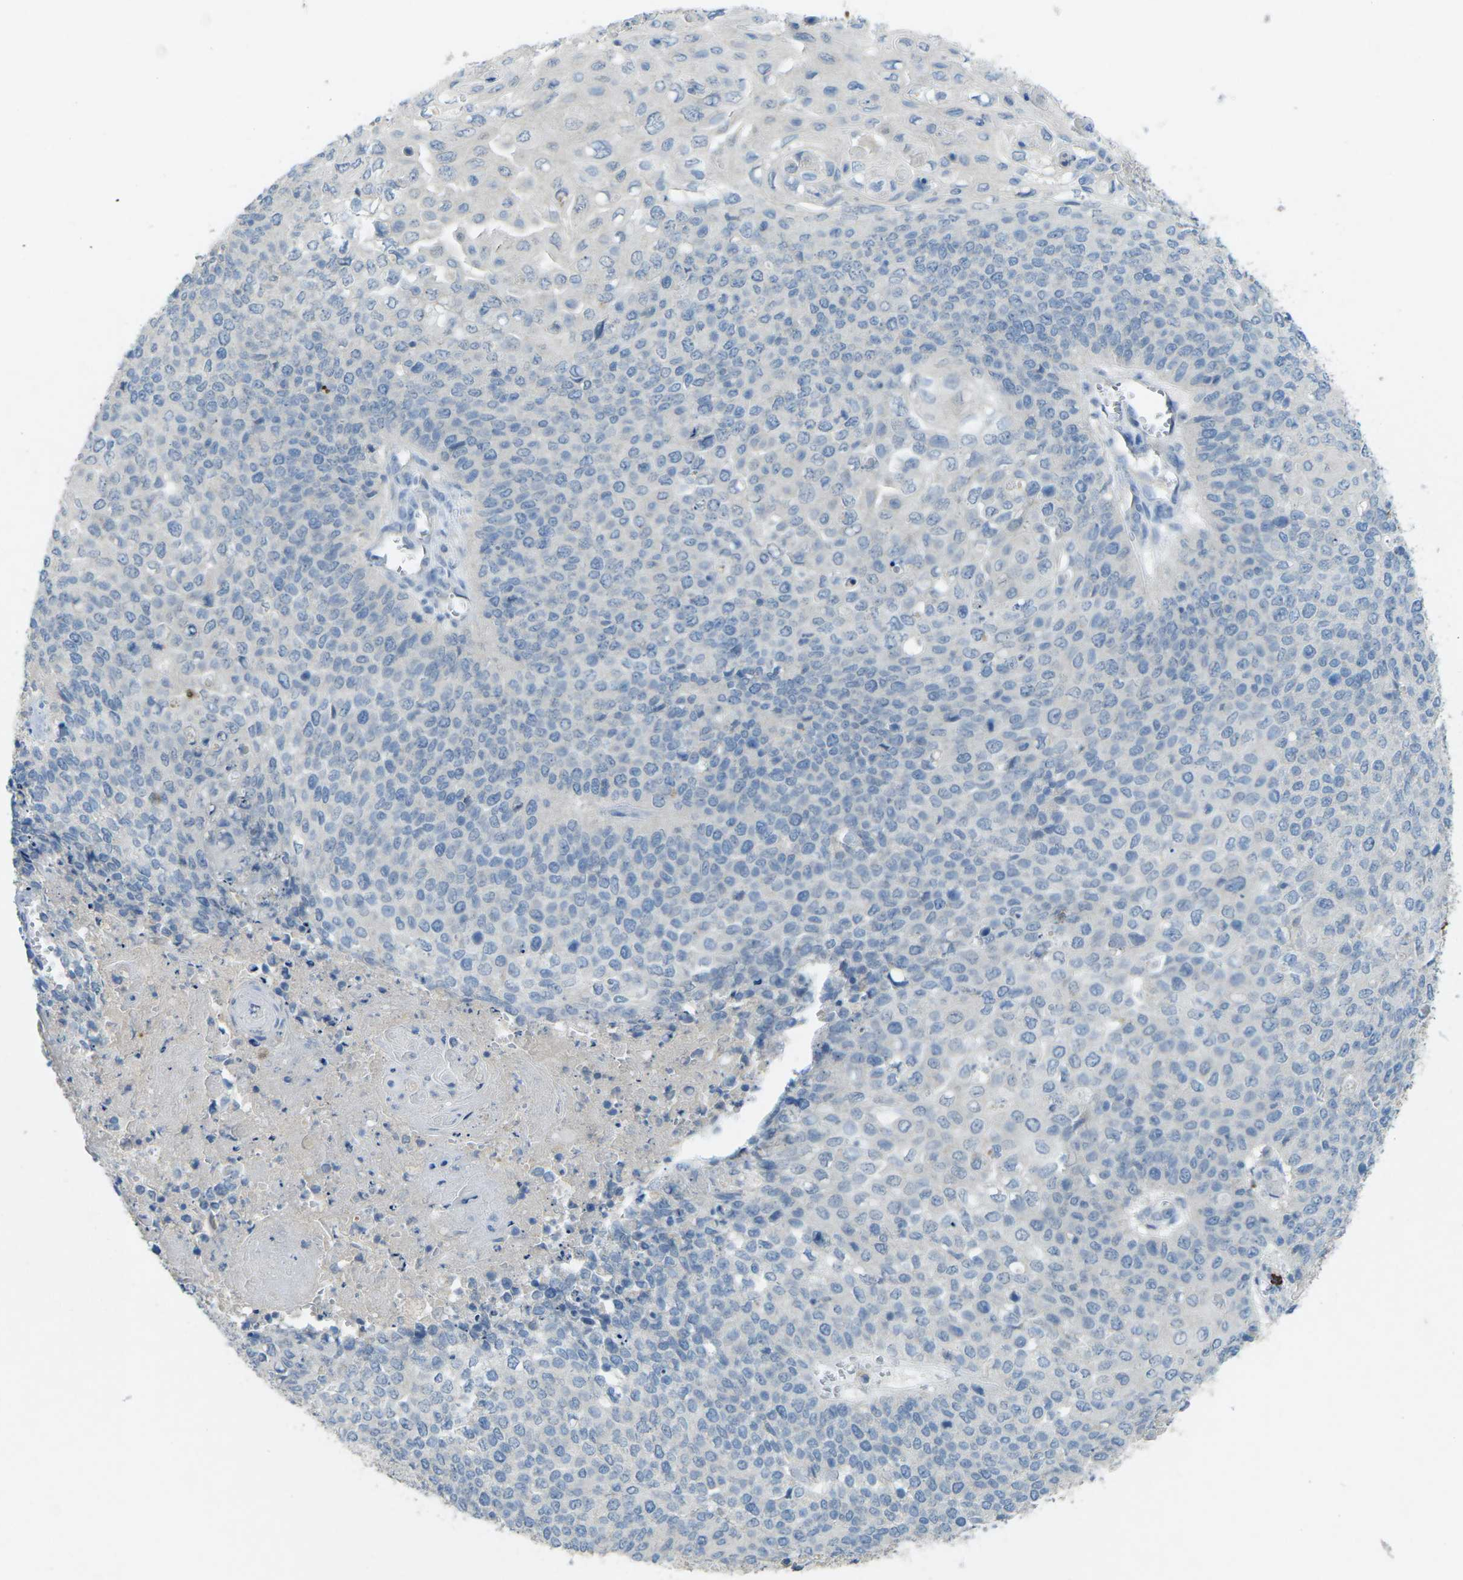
{"staining": {"intensity": "negative", "quantity": "none", "location": "none"}, "tissue": "cervical cancer", "cell_type": "Tumor cells", "image_type": "cancer", "snomed": [{"axis": "morphology", "description": "Squamous cell carcinoma, NOS"}, {"axis": "topography", "description": "Cervix"}], "caption": "This is a micrograph of immunohistochemistry staining of squamous cell carcinoma (cervical), which shows no positivity in tumor cells.", "gene": "CD19", "patient": {"sex": "female", "age": 39}}